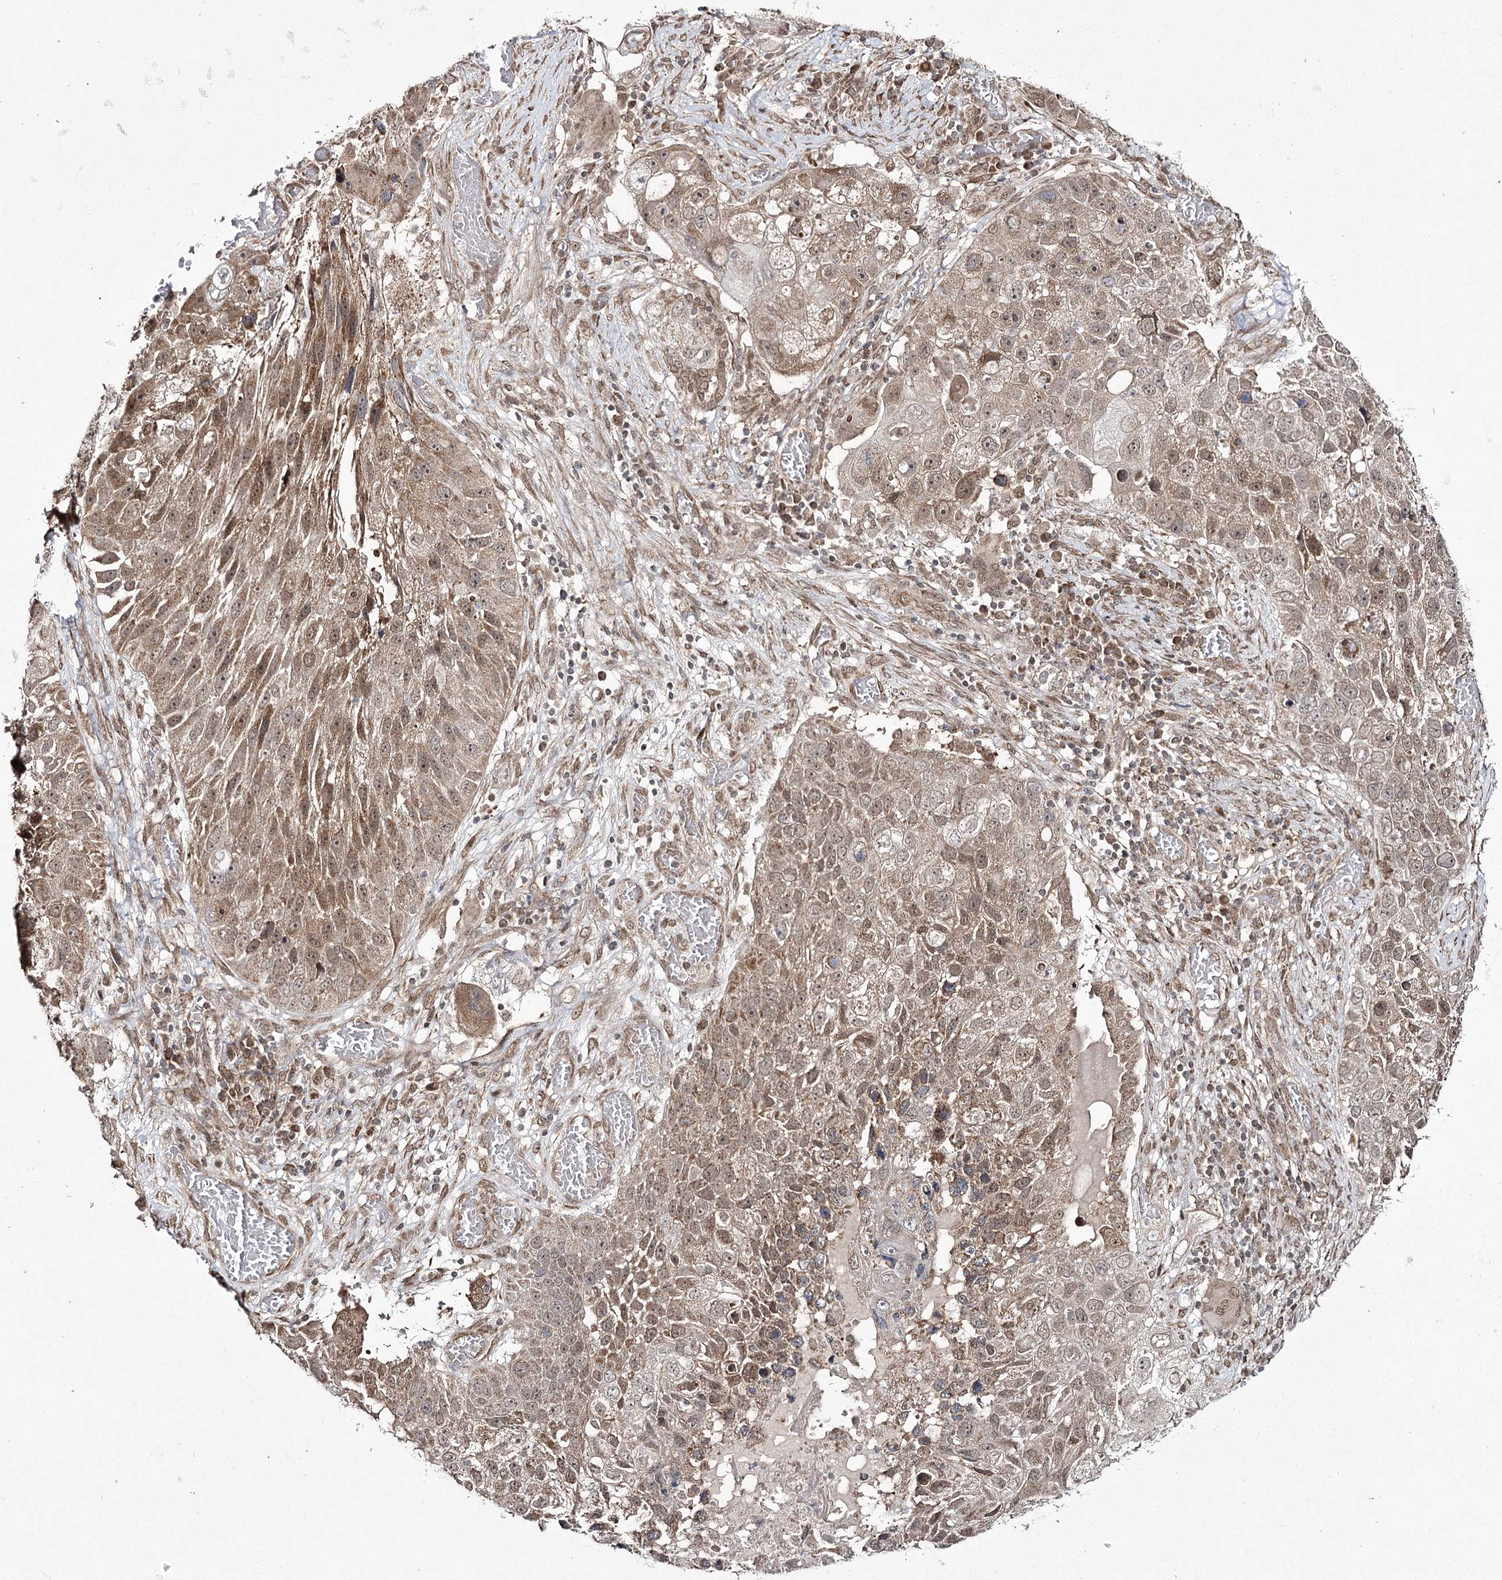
{"staining": {"intensity": "moderate", "quantity": "25%-75%", "location": "cytoplasmic/membranous,nuclear"}, "tissue": "lung cancer", "cell_type": "Tumor cells", "image_type": "cancer", "snomed": [{"axis": "morphology", "description": "Squamous cell carcinoma, NOS"}, {"axis": "topography", "description": "Lung"}], "caption": "Brown immunohistochemical staining in squamous cell carcinoma (lung) reveals moderate cytoplasmic/membranous and nuclear expression in approximately 25%-75% of tumor cells. (IHC, brightfield microscopy, high magnification).", "gene": "TRNT1", "patient": {"sex": "male", "age": 61}}